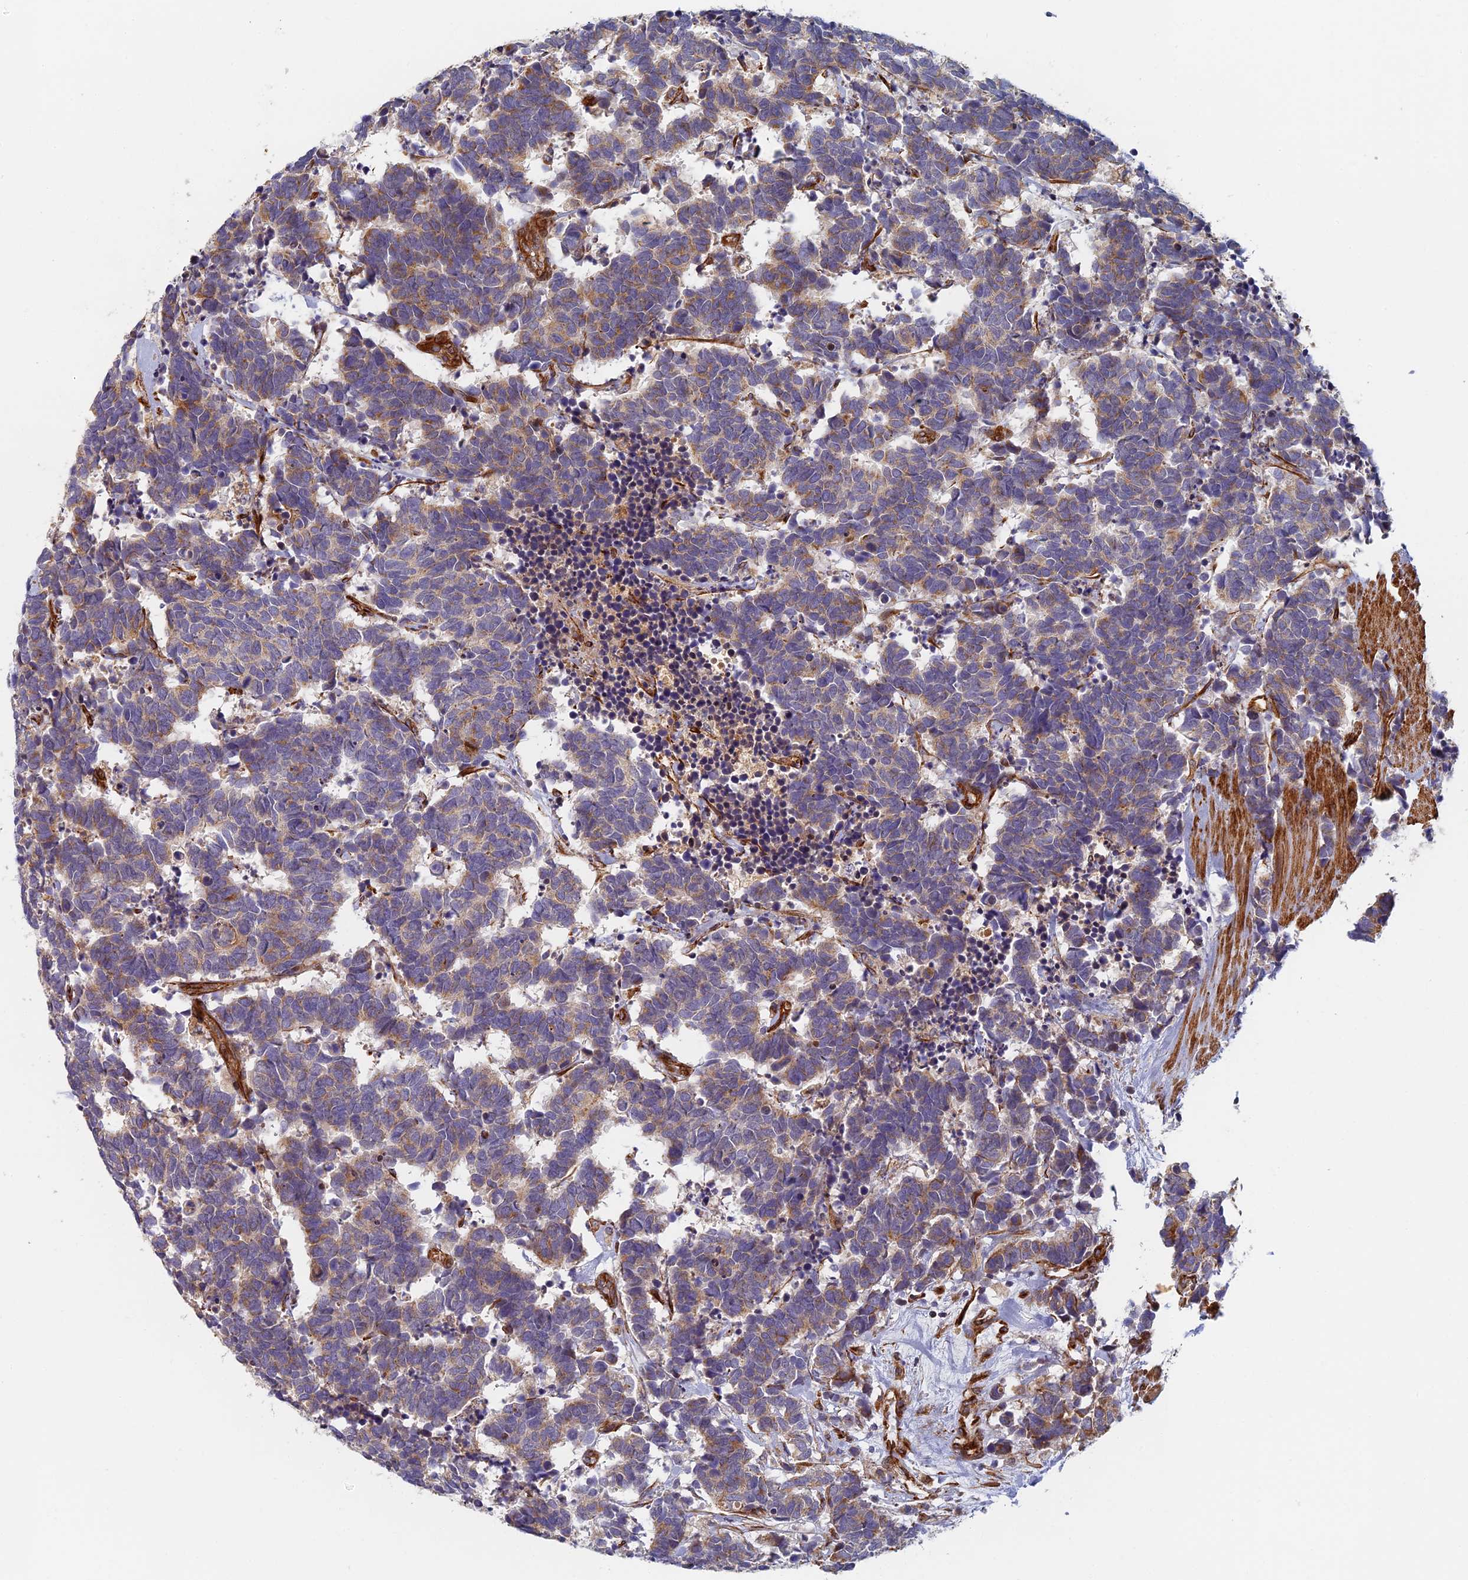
{"staining": {"intensity": "weak", "quantity": ">75%", "location": "cytoplasmic/membranous"}, "tissue": "carcinoid", "cell_type": "Tumor cells", "image_type": "cancer", "snomed": [{"axis": "morphology", "description": "Carcinoma, NOS"}, {"axis": "morphology", "description": "Carcinoid, malignant, NOS"}, {"axis": "topography", "description": "Urinary bladder"}], "caption": "Brown immunohistochemical staining in human carcinoid displays weak cytoplasmic/membranous staining in about >75% of tumor cells. (IHC, brightfield microscopy, high magnification).", "gene": "ABCB10", "patient": {"sex": "male", "age": 57}}